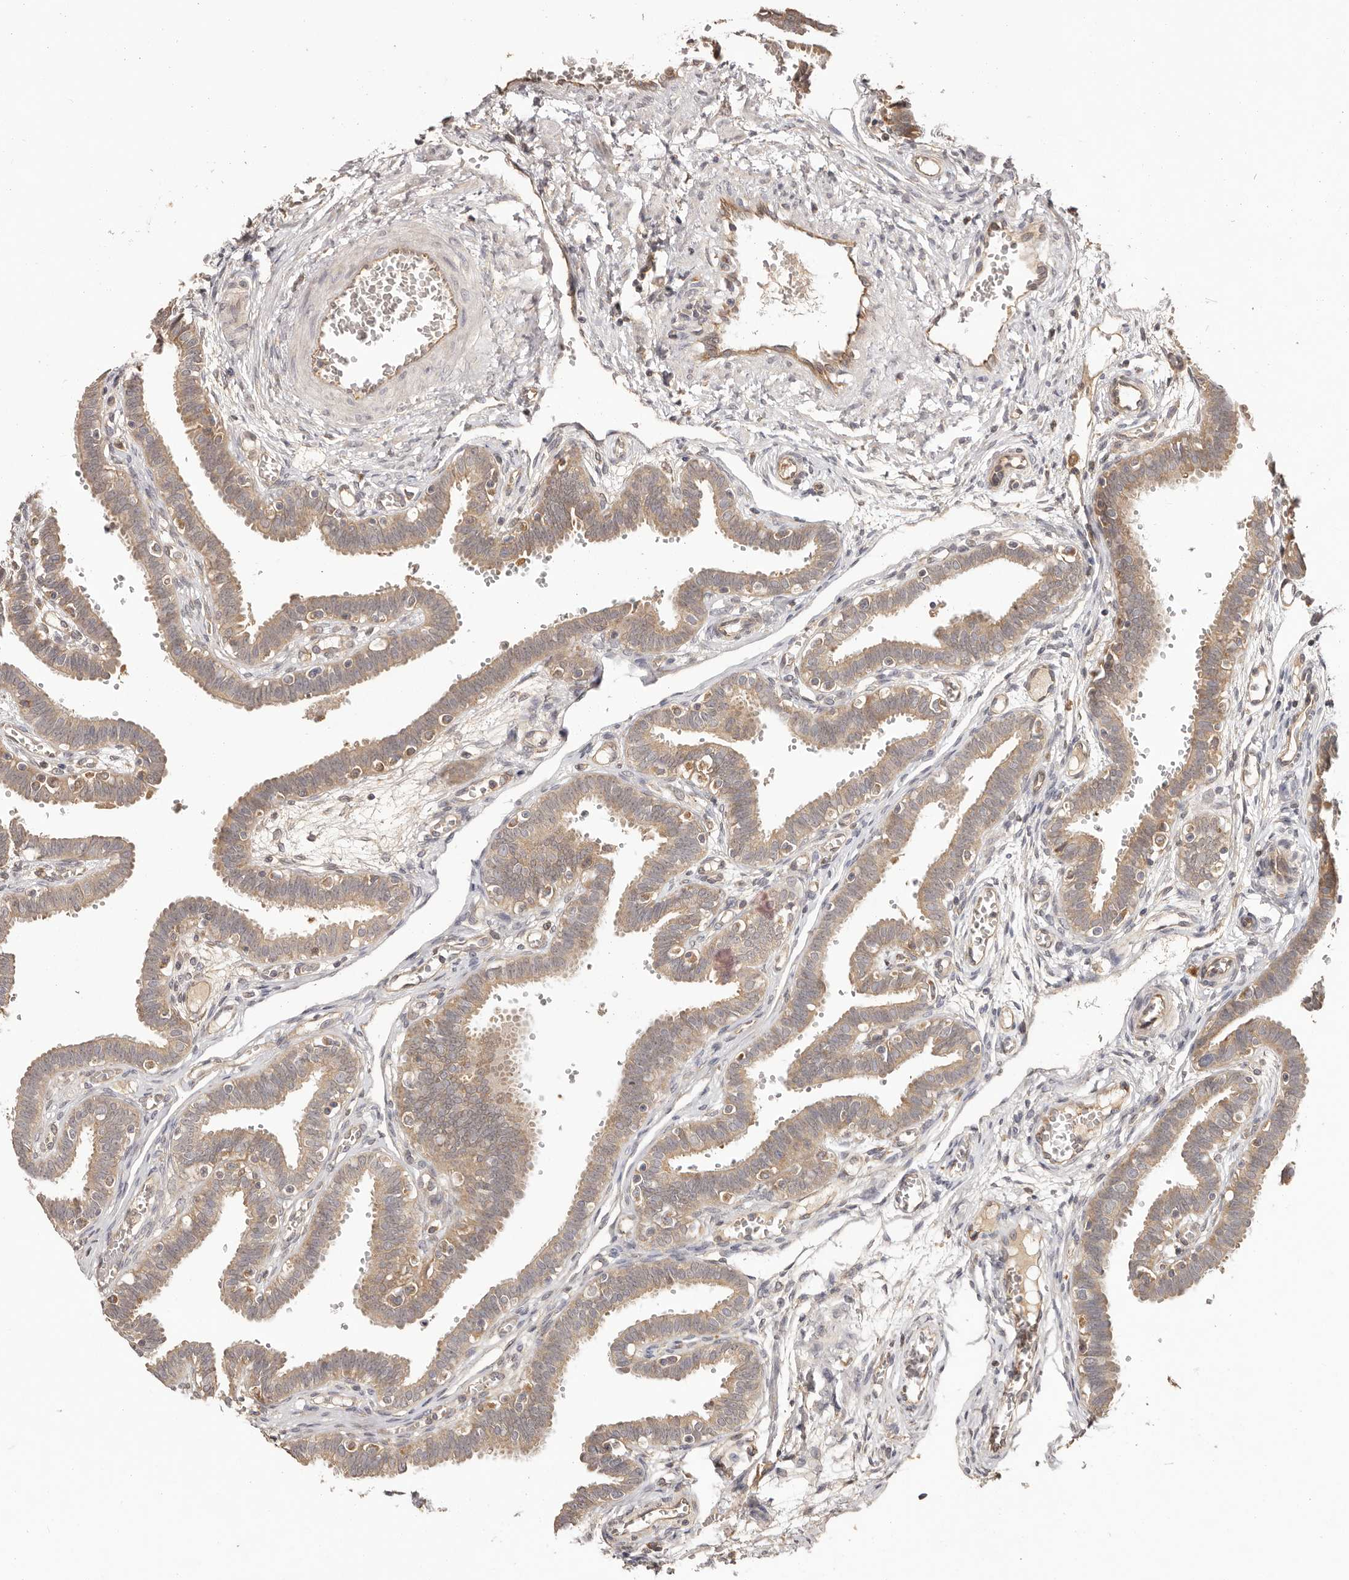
{"staining": {"intensity": "weak", "quantity": ">75%", "location": "cytoplasmic/membranous"}, "tissue": "fallopian tube", "cell_type": "Glandular cells", "image_type": "normal", "snomed": [{"axis": "morphology", "description": "Normal tissue, NOS"}, {"axis": "topography", "description": "Fallopian tube"}, {"axis": "topography", "description": "Placenta"}], "caption": "Benign fallopian tube reveals weak cytoplasmic/membranous positivity in approximately >75% of glandular cells, visualized by immunohistochemistry.", "gene": "UBR2", "patient": {"sex": "female", "age": 32}}